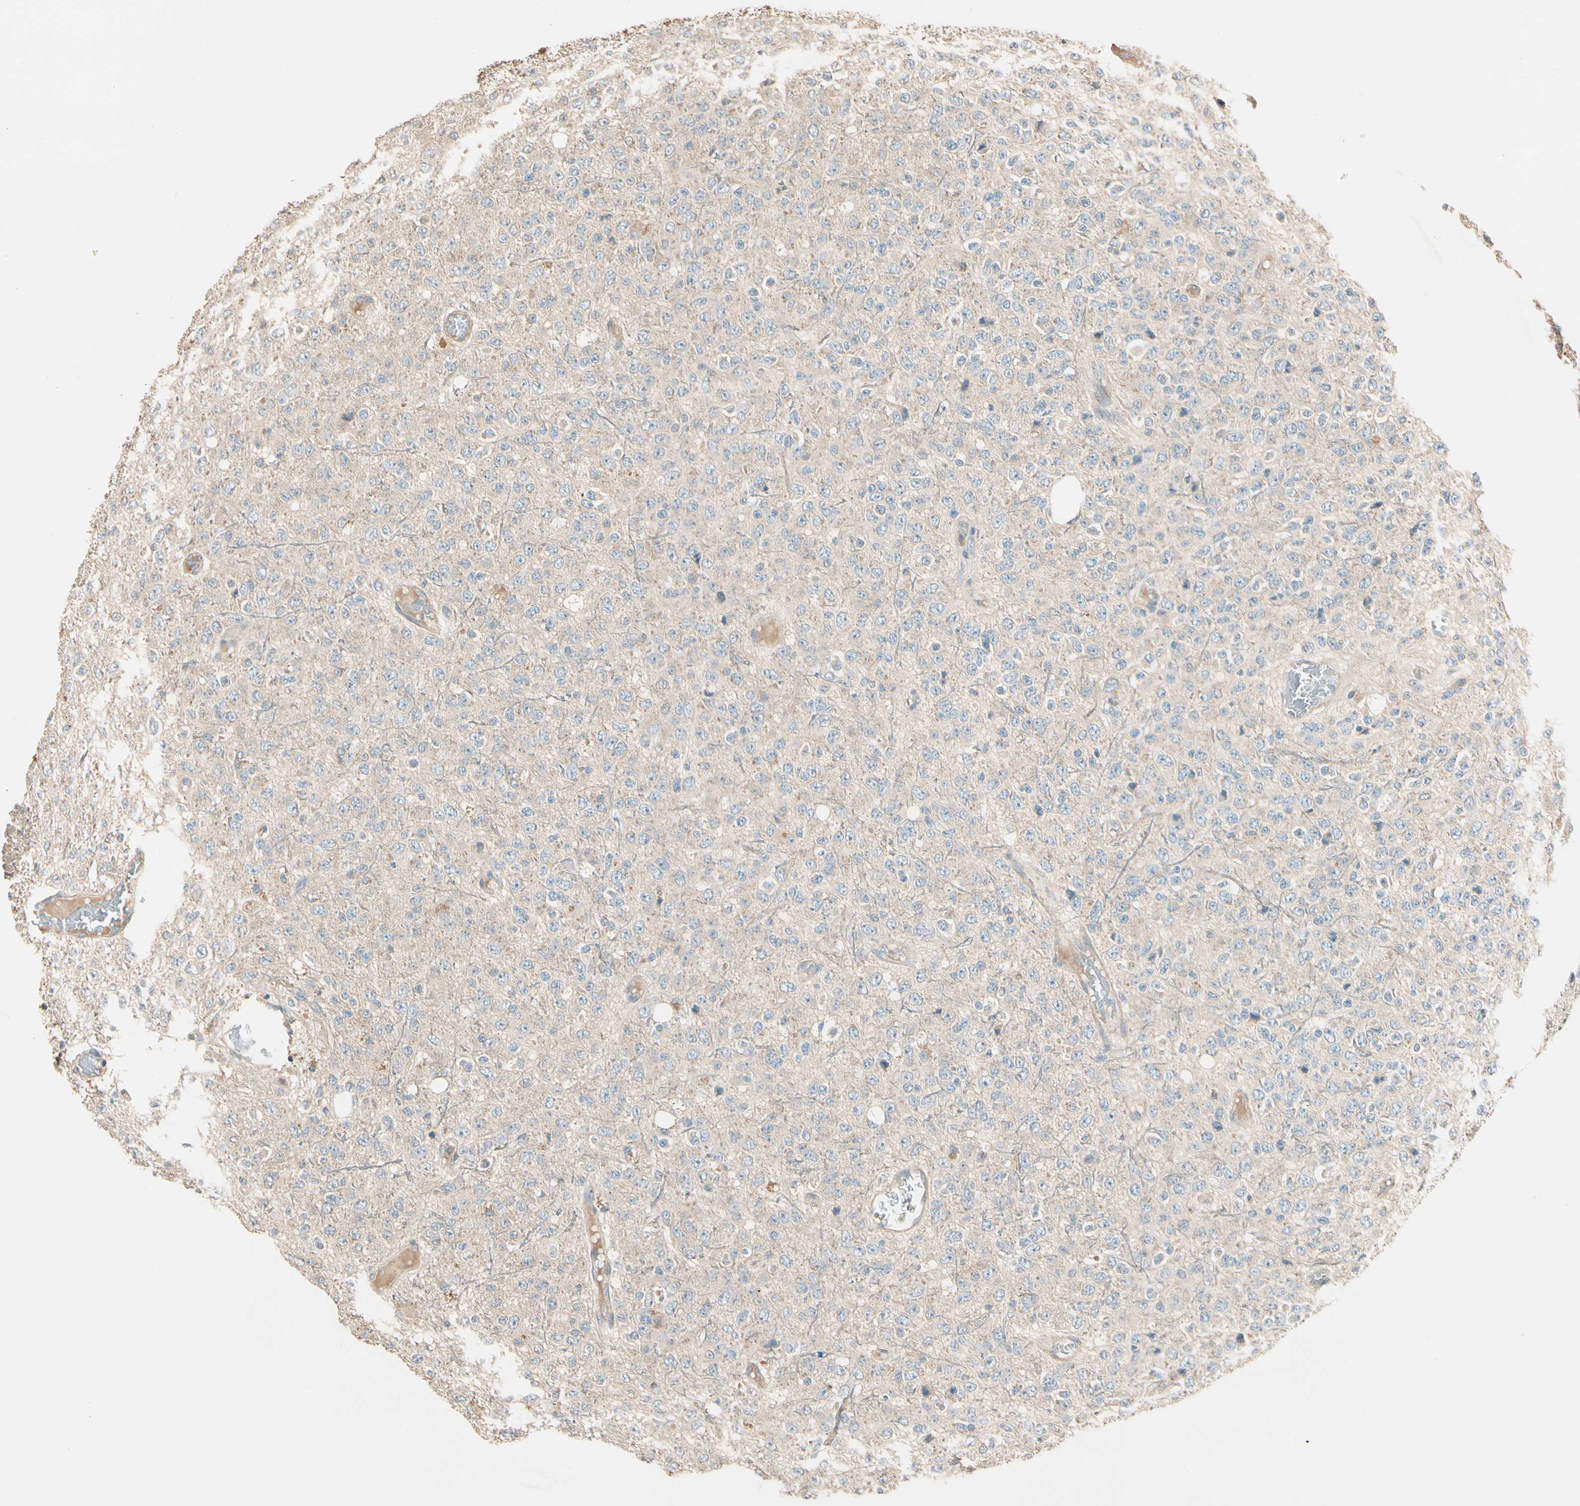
{"staining": {"intensity": "weak", "quantity": ">75%", "location": "cytoplasmic/membranous"}, "tissue": "glioma", "cell_type": "Tumor cells", "image_type": "cancer", "snomed": [{"axis": "morphology", "description": "Glioma, malignant, High grade"}, {"axis": "topography", "description": "pancreas cauda"}], "caption": "Tumor cells display weak cytoplasmic/membranous positivity in approximately >75% of cells in glioma. (Stains: DAB (3,3'-diaminobenzidine) in brown, nuclei in blue, Microscopy: brightfield microscopy at high magnification).", "gene": "TNFRSF21", "patient": {"sex": "male", "age": 60}}